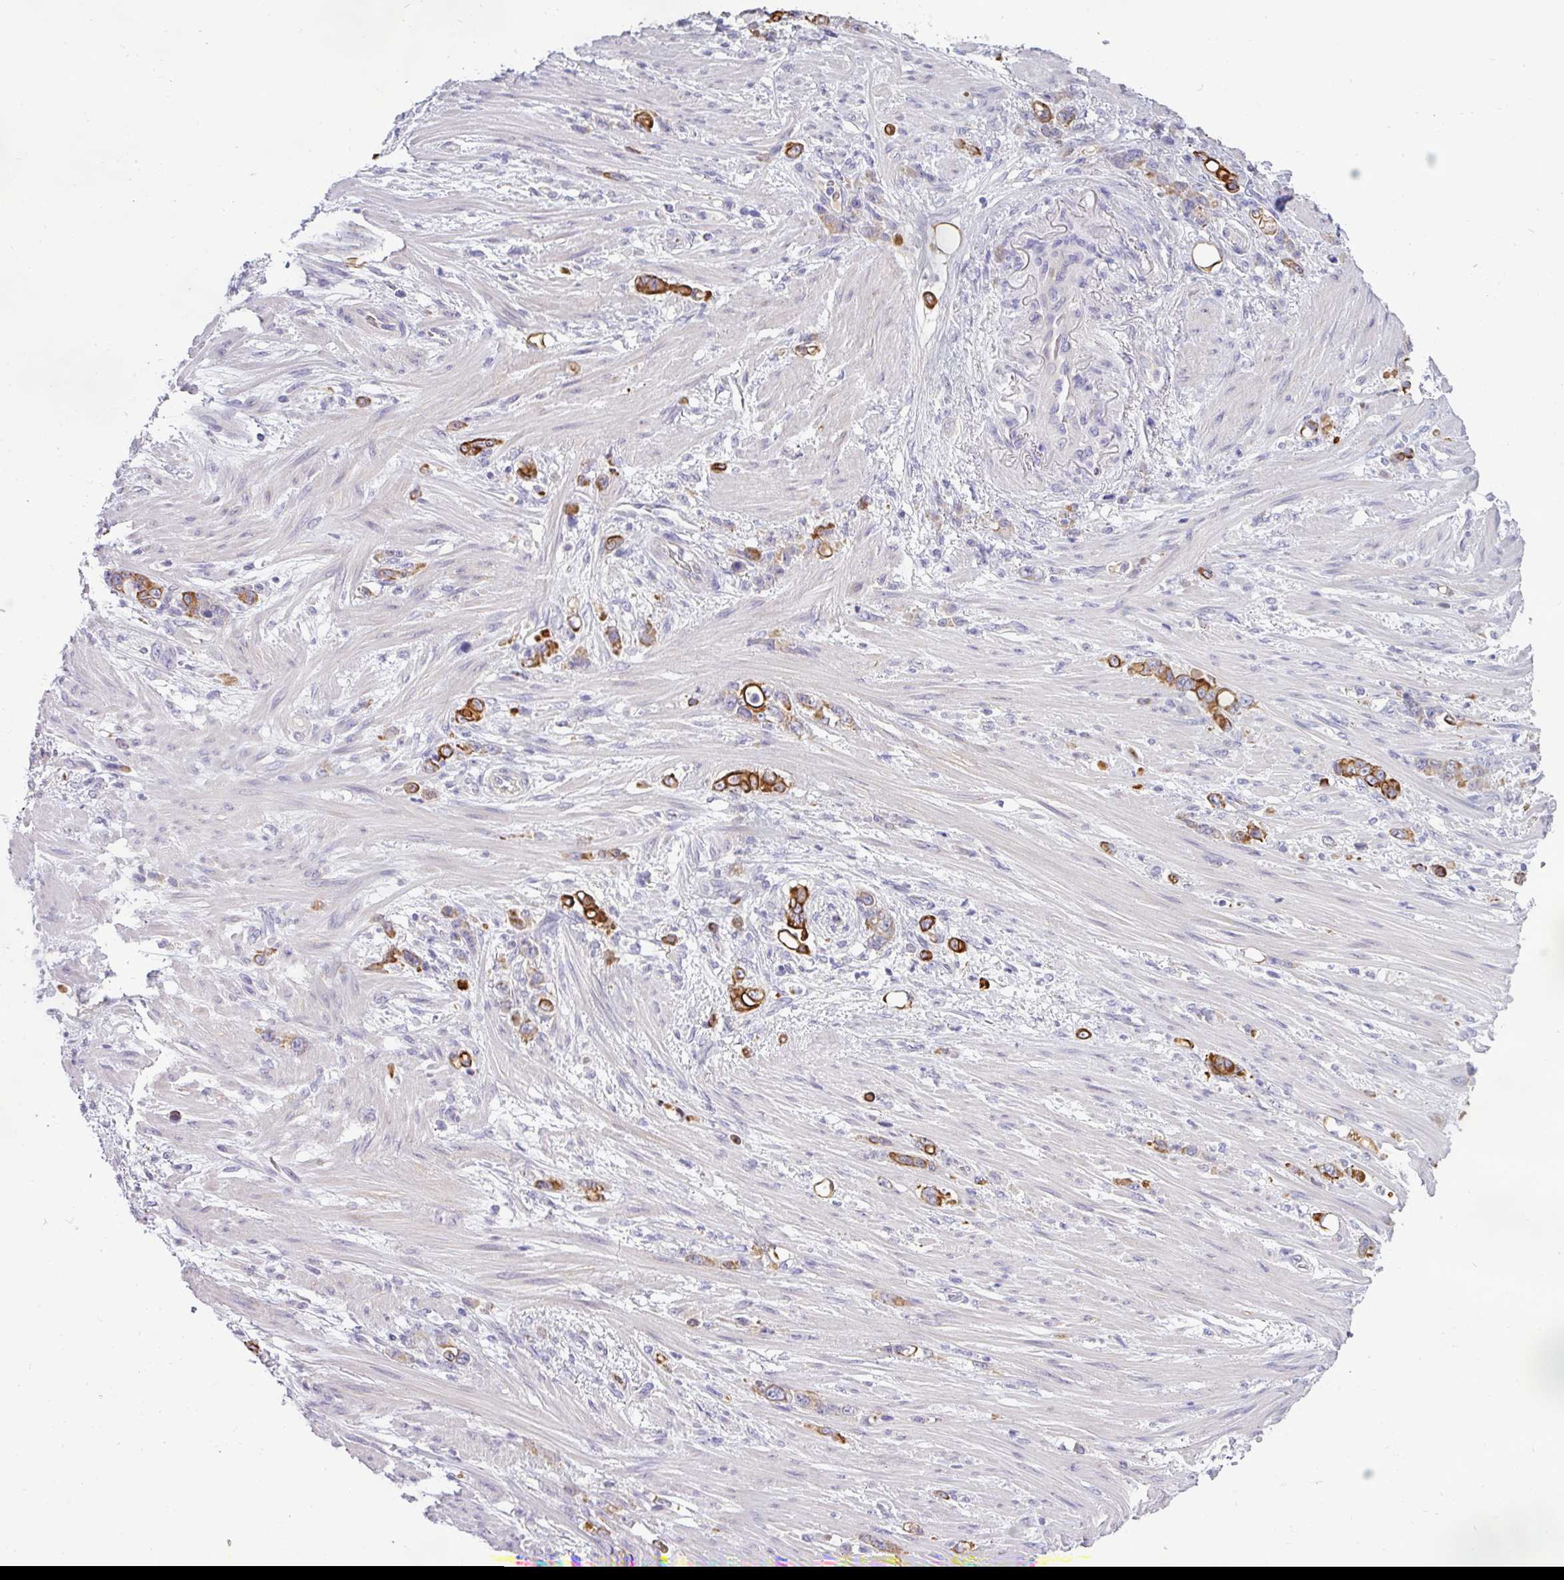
{"staining": {"intensity": "strong", "quantity": ">75%", "location": "cytoplasmic/membranous"}, "tissue": "stomach cancer", "cell_type": "Tumor cells", "image_type": "cancer", "snomed": [{"axis": "morphology", "description": "Normal tissue, NOS"}, {"axis": "morphology", "description": "Adenocarcinoma, NOS"}, {"axis": "topography", "description": "Stomach"}], "caption": "Immunohistochemical staining of stomach cancer (adenocarcinoma) displays high levels of strong cytoplasmic/membranous protein expression in about >75% of tumor cells.", "gene": "ASXL3", "patient": {"sex": "female", "age": 79}}